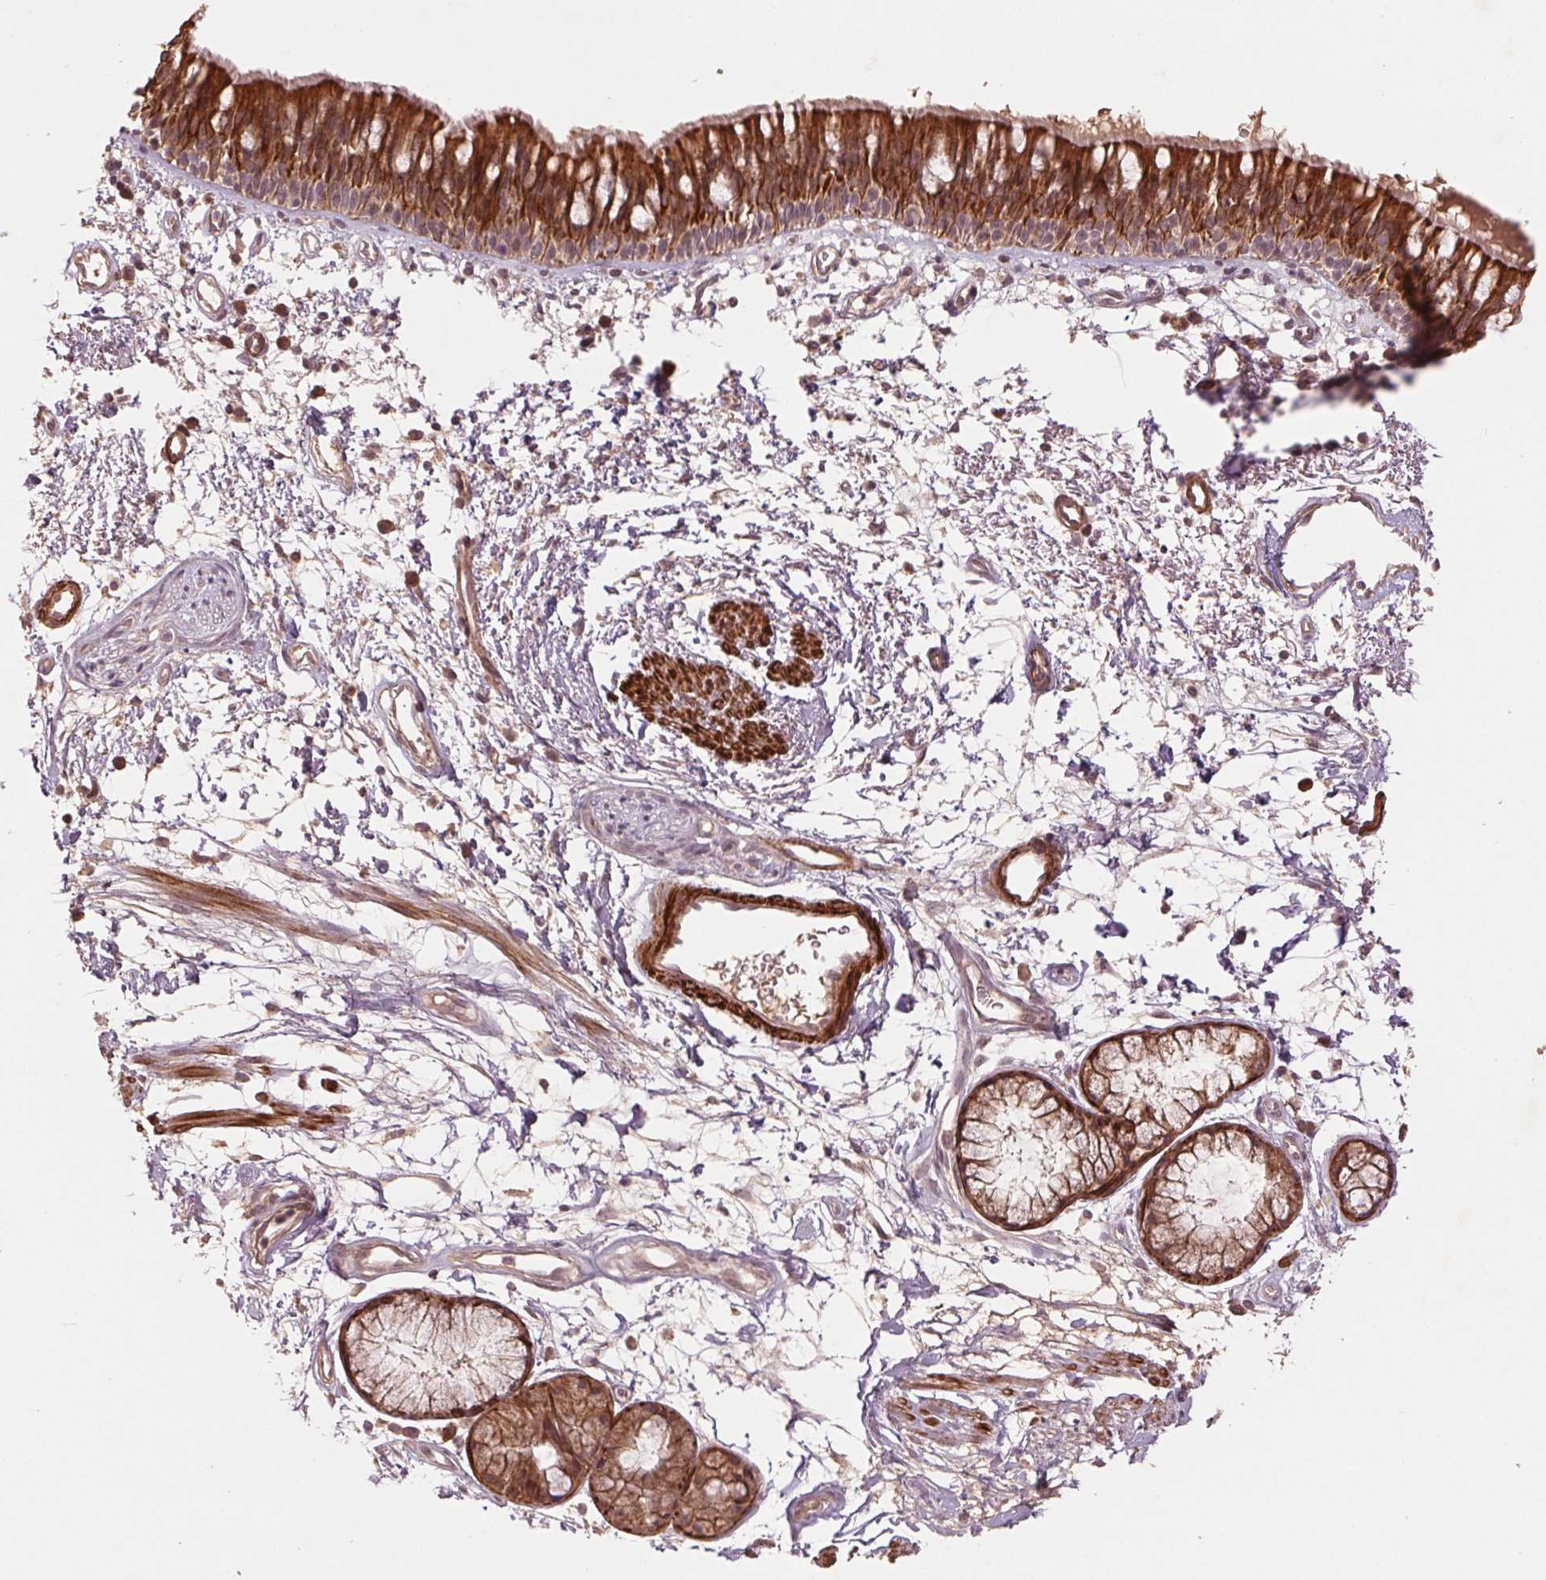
{"staining": {"intensity": "strong", "quantity": ">75%", "location": "cytoplasmic/membranous"}, "tissue": "bronchus", "cell_type": "Respiratory epithelial cells", "image_type": "normal", "snomed": [{"axis": "morphology", "description": "Normal tissue, NOS"}, {"axis": "morphology", "description": "Squamous cell carcinoma, NOS"}, {"axis": "topography", "description": "Cartilage tissue"}, {"axis": "topography", "description": "Bronchus"}, {"axis": "topography", "description": "Lung"}], "caption": "An immunohistochemistry micrograph of benign tissue is shown. Protein staining in brown labels strong cytoplasmic/membranous positivity in bronchus within respiratory epithelial cells. (DAB IHC with brightfield microscopy, high magnification).", "gene": "SMLR1", "patient": {"sex": "male", "age": 66}}